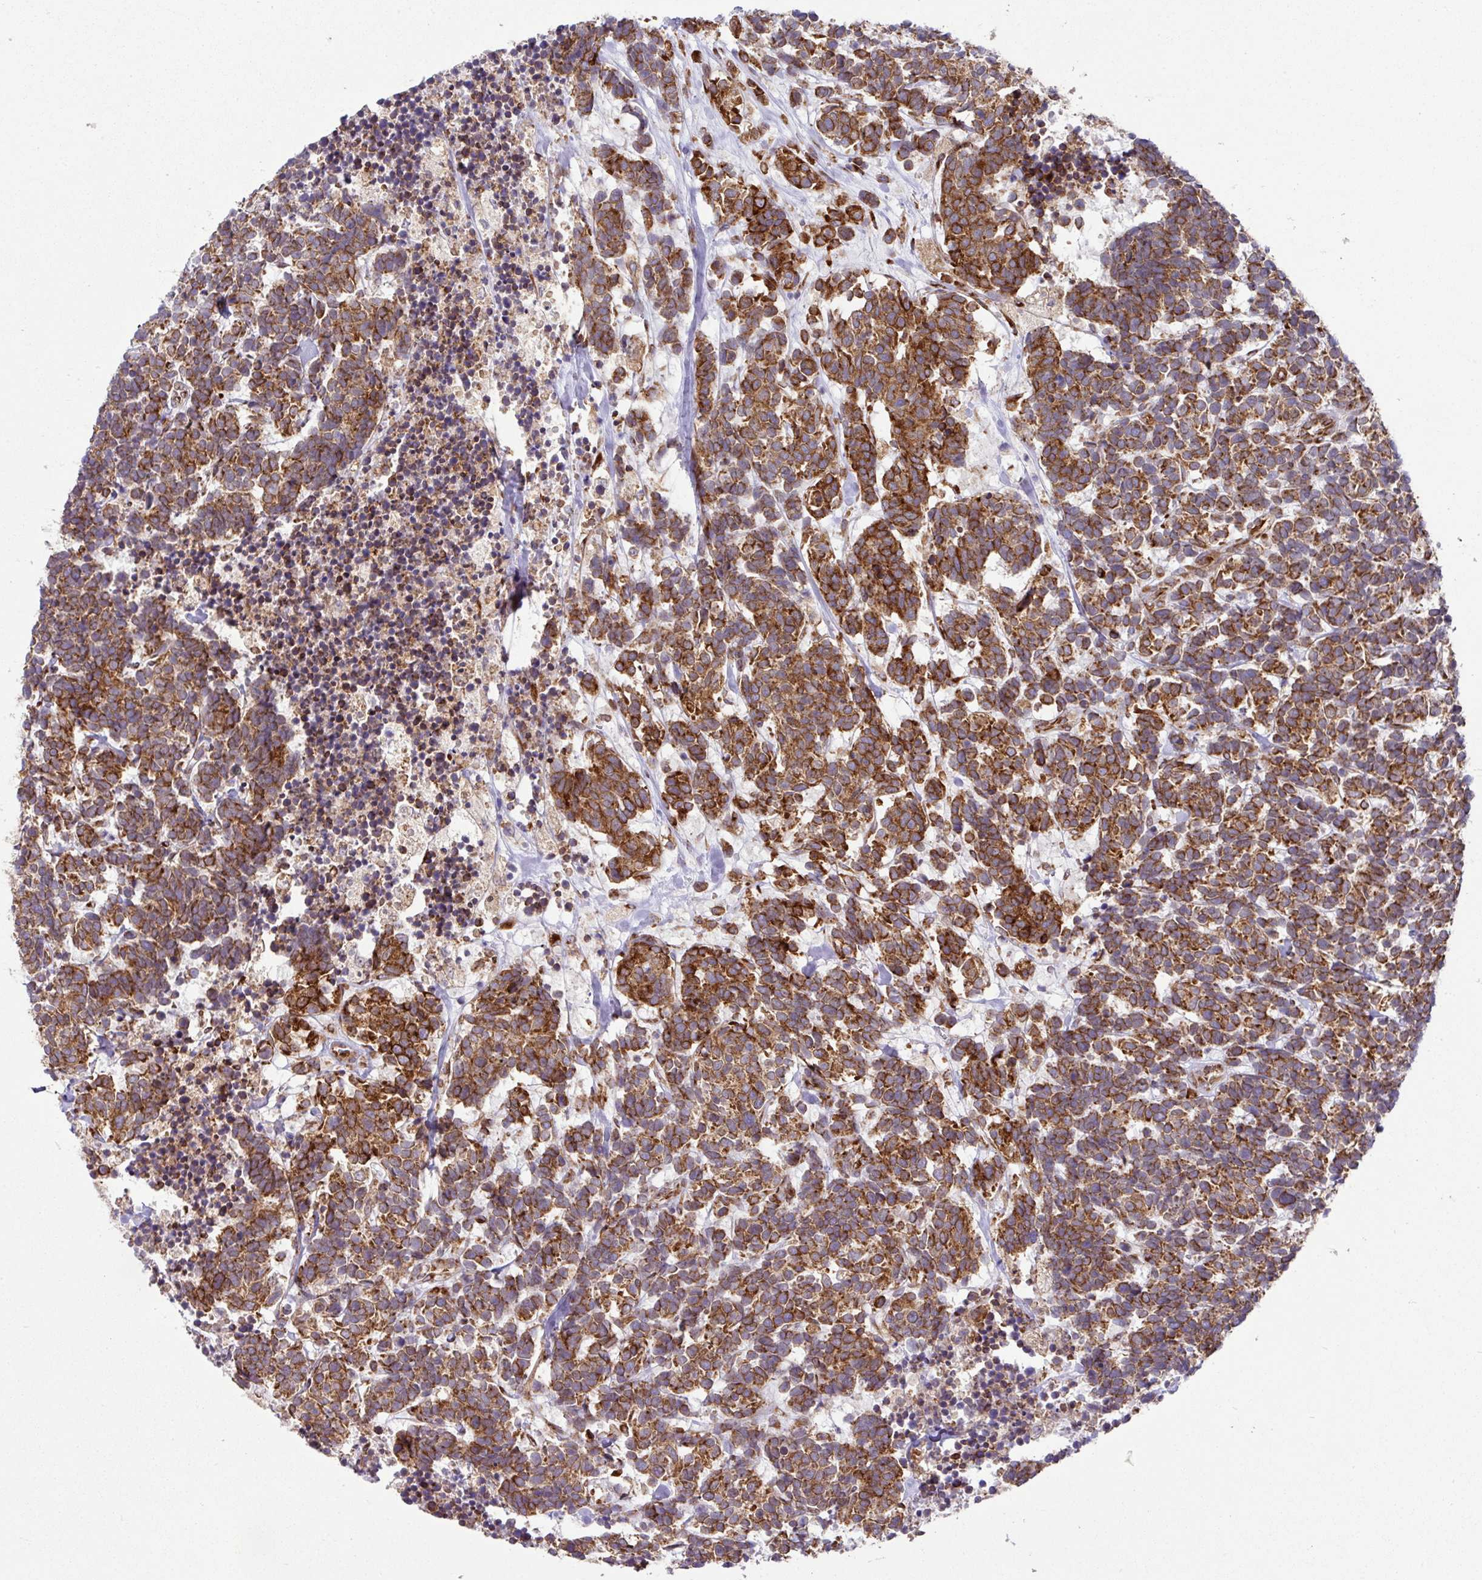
{"staining": {"intensity": "moderate", "quantity": ">75%", "location": "cytoplasmic/membranous"}, "tissue": "carcinoid", "cell_type": "Tumor cells", "image_type": "cancer", "snomed": [{"axis": "morphology", "description": "Carcinoma, NOS"}, {"axis": "morphology", "description": "Carcinoid, malignant, NOS"}, {"axis": "topography", "description": "Urinary bladder"}], "caption": "Immunohistochemistry (DAB (3,3'-diaminobenzidine)) staining of human malignant carcinoid demonstrates moderate cytoplasmic/membranous protein expression in approximately >75% of tumor cells.", "gene": "SLC39A7", "patient": {"sex": "male", "age": 57}}